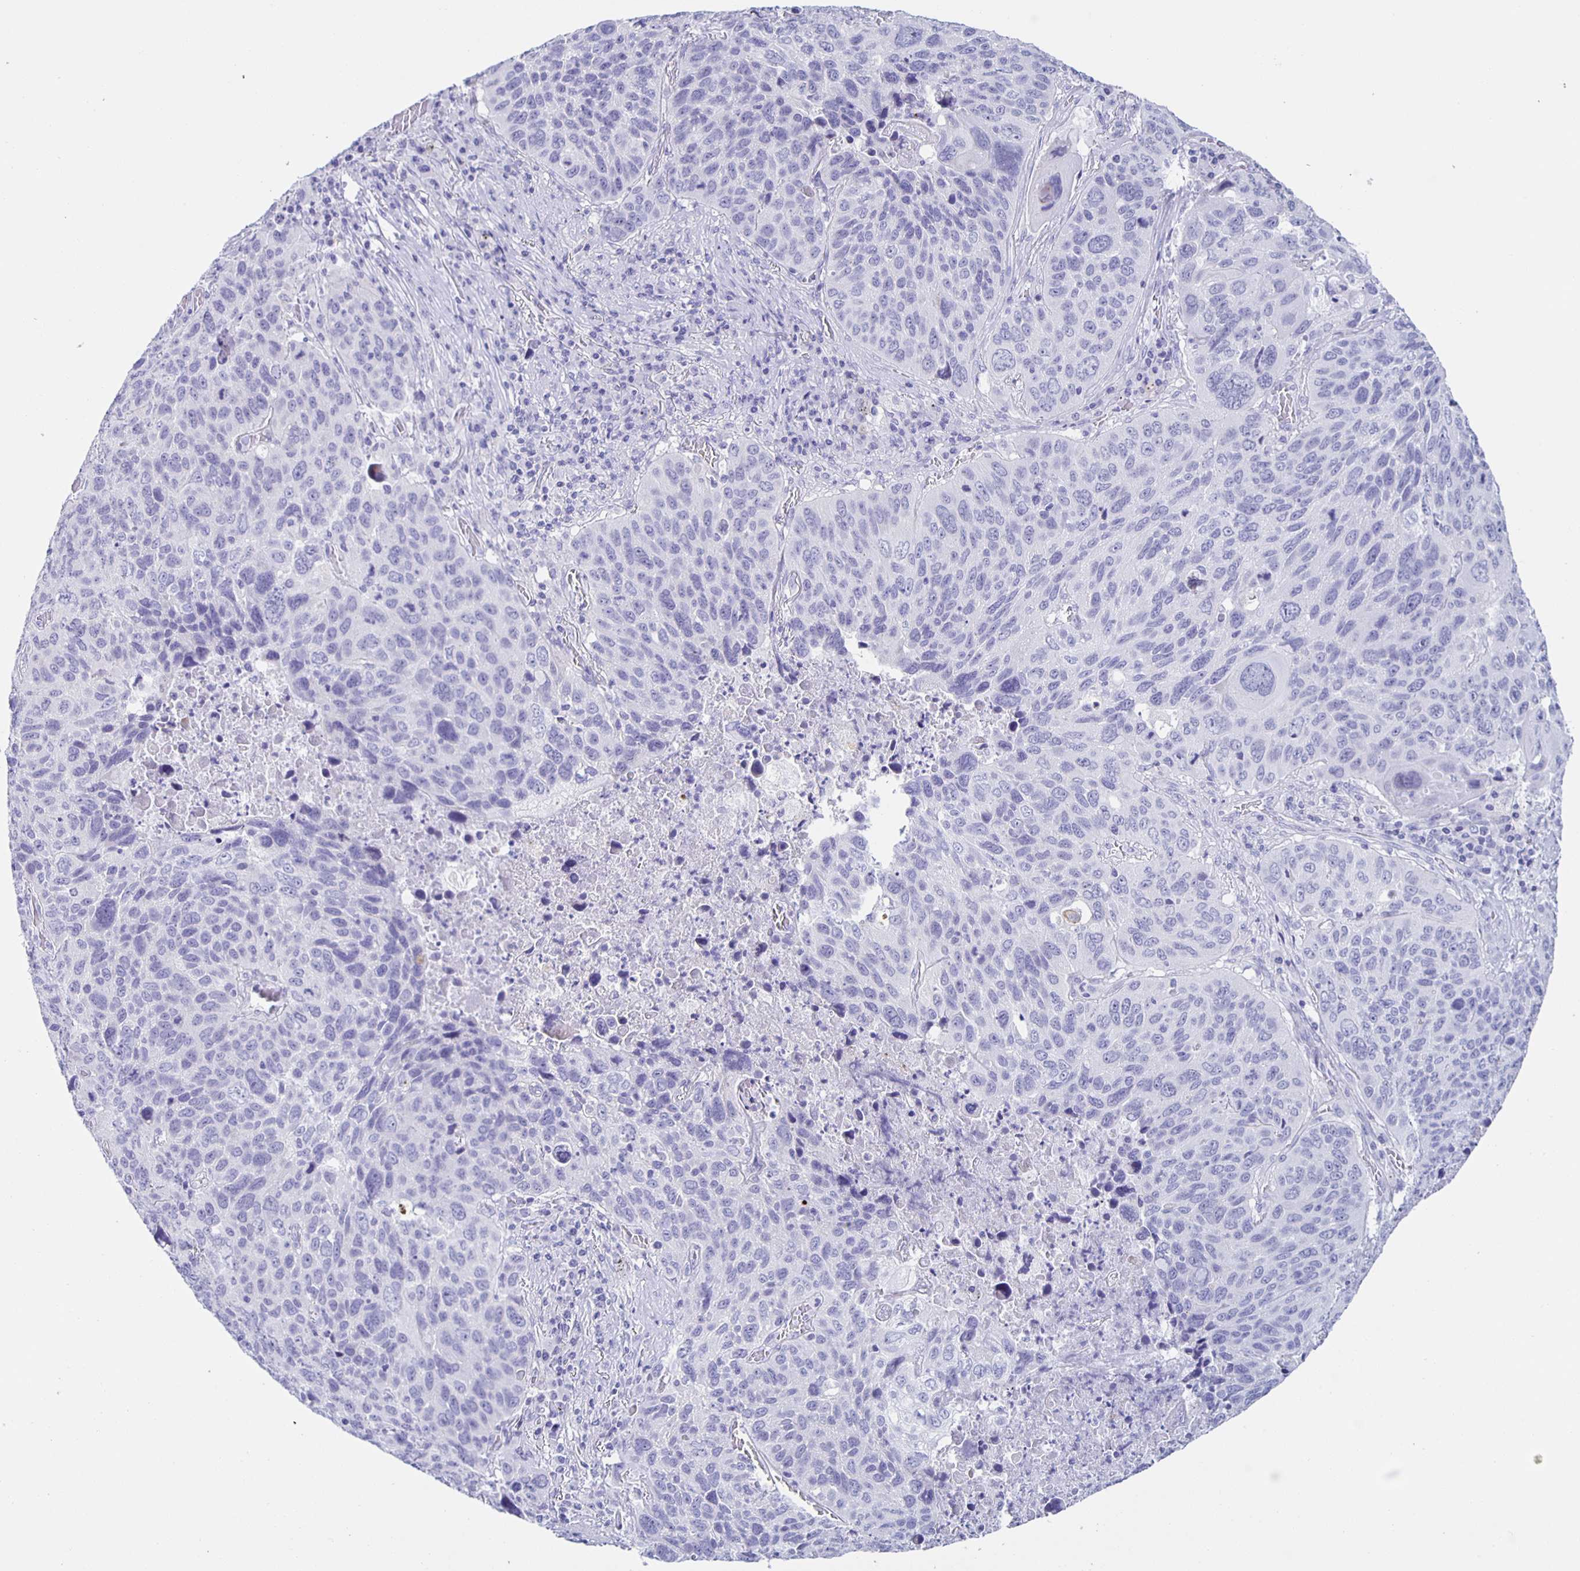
{"staining": {"intensity": "negative", "quantity": "none", "location": "none"}, "tissue": "lung cancer", "cell_type": "Tumor cells", "image_type": "cancer", "snomed": [{"axis": "morphology", "description": "Squamous cell carcinoma, NOS"}, {"axis": "topography", "description": "Lung"}], "caption": "A high-resolution micrograph shows immunohistochemistry (IHC) staining of squamous cell carcinoma (lung), which reveals no significant staining in tumor cells.", "gene": "AQP6", "patient": {"sex": "male", "age": 68}}